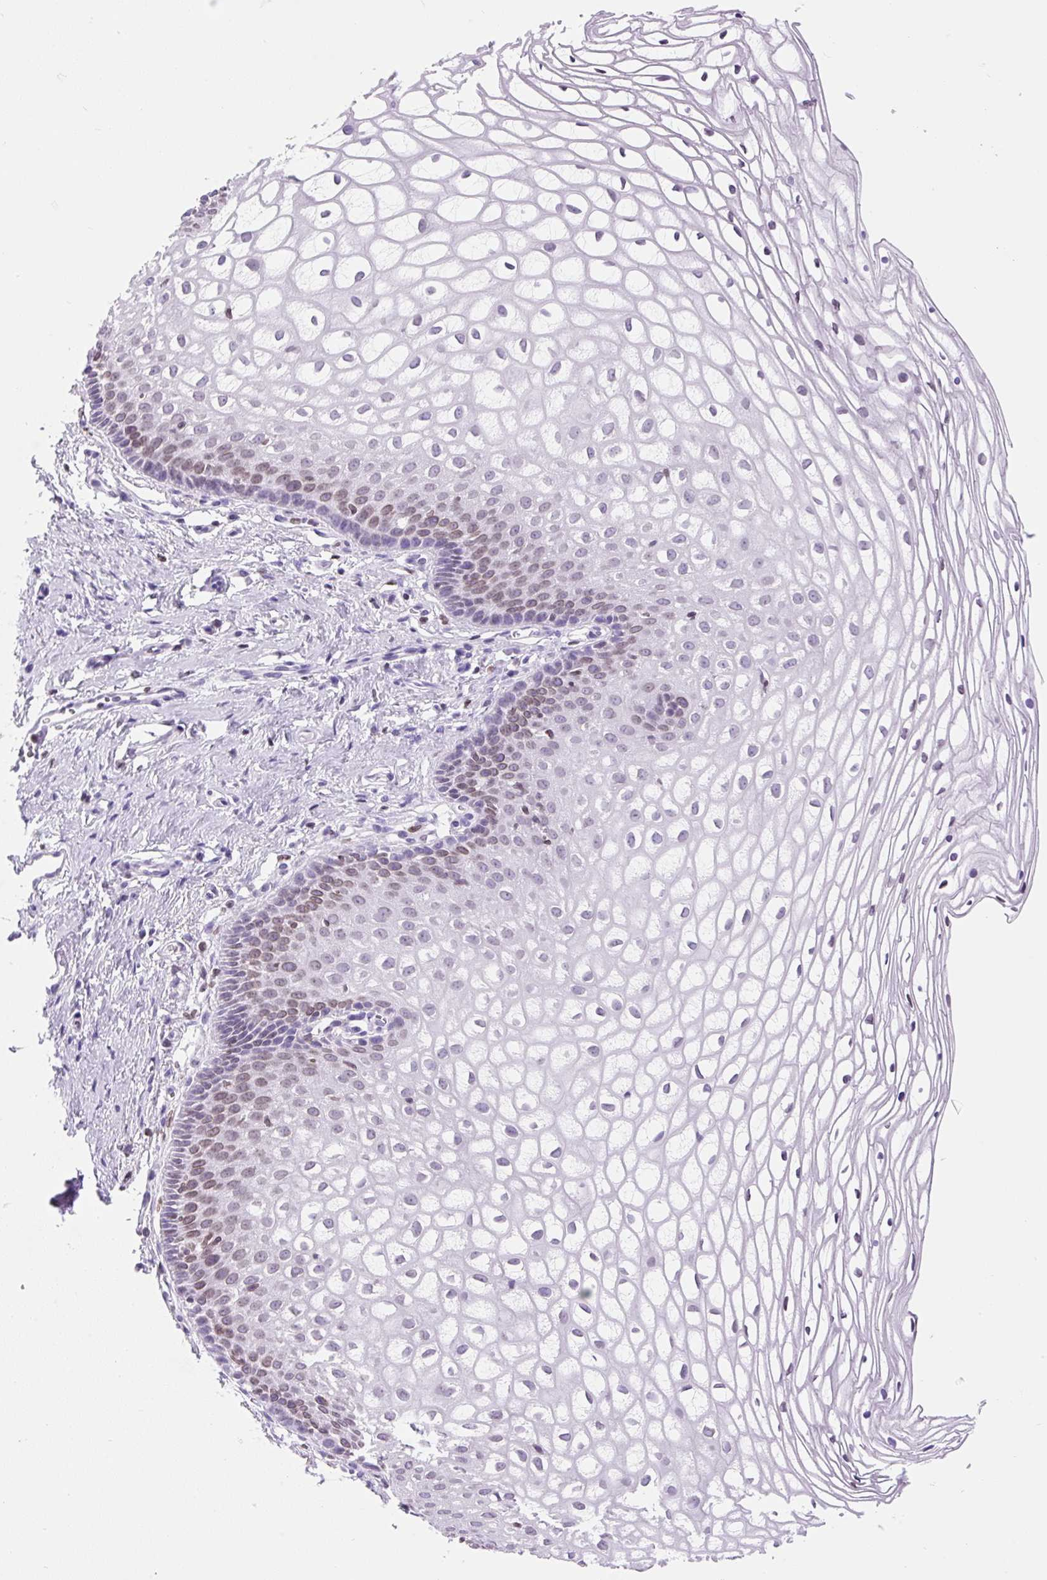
{"staining": {"intensity": "weak", "quantity": ">75%", "location": "cytoplasmic/membranous,nuclear"}, "tissue": "cervix", "cell_type": "Glandular cells", "image_type": "normal", "snomed": [{"axis": "morphology", "description": "Normal tissue, NOS"}, {"axis": "topography", "description": "Cervix"}], "caption": "An image of cervix stained for a protein demonstrates weak cytoplasmic/membranous,nuclear brown staining in glandular cells.", "gene": "VPREB1", "patient": {"sex": "female", "age": 36}}